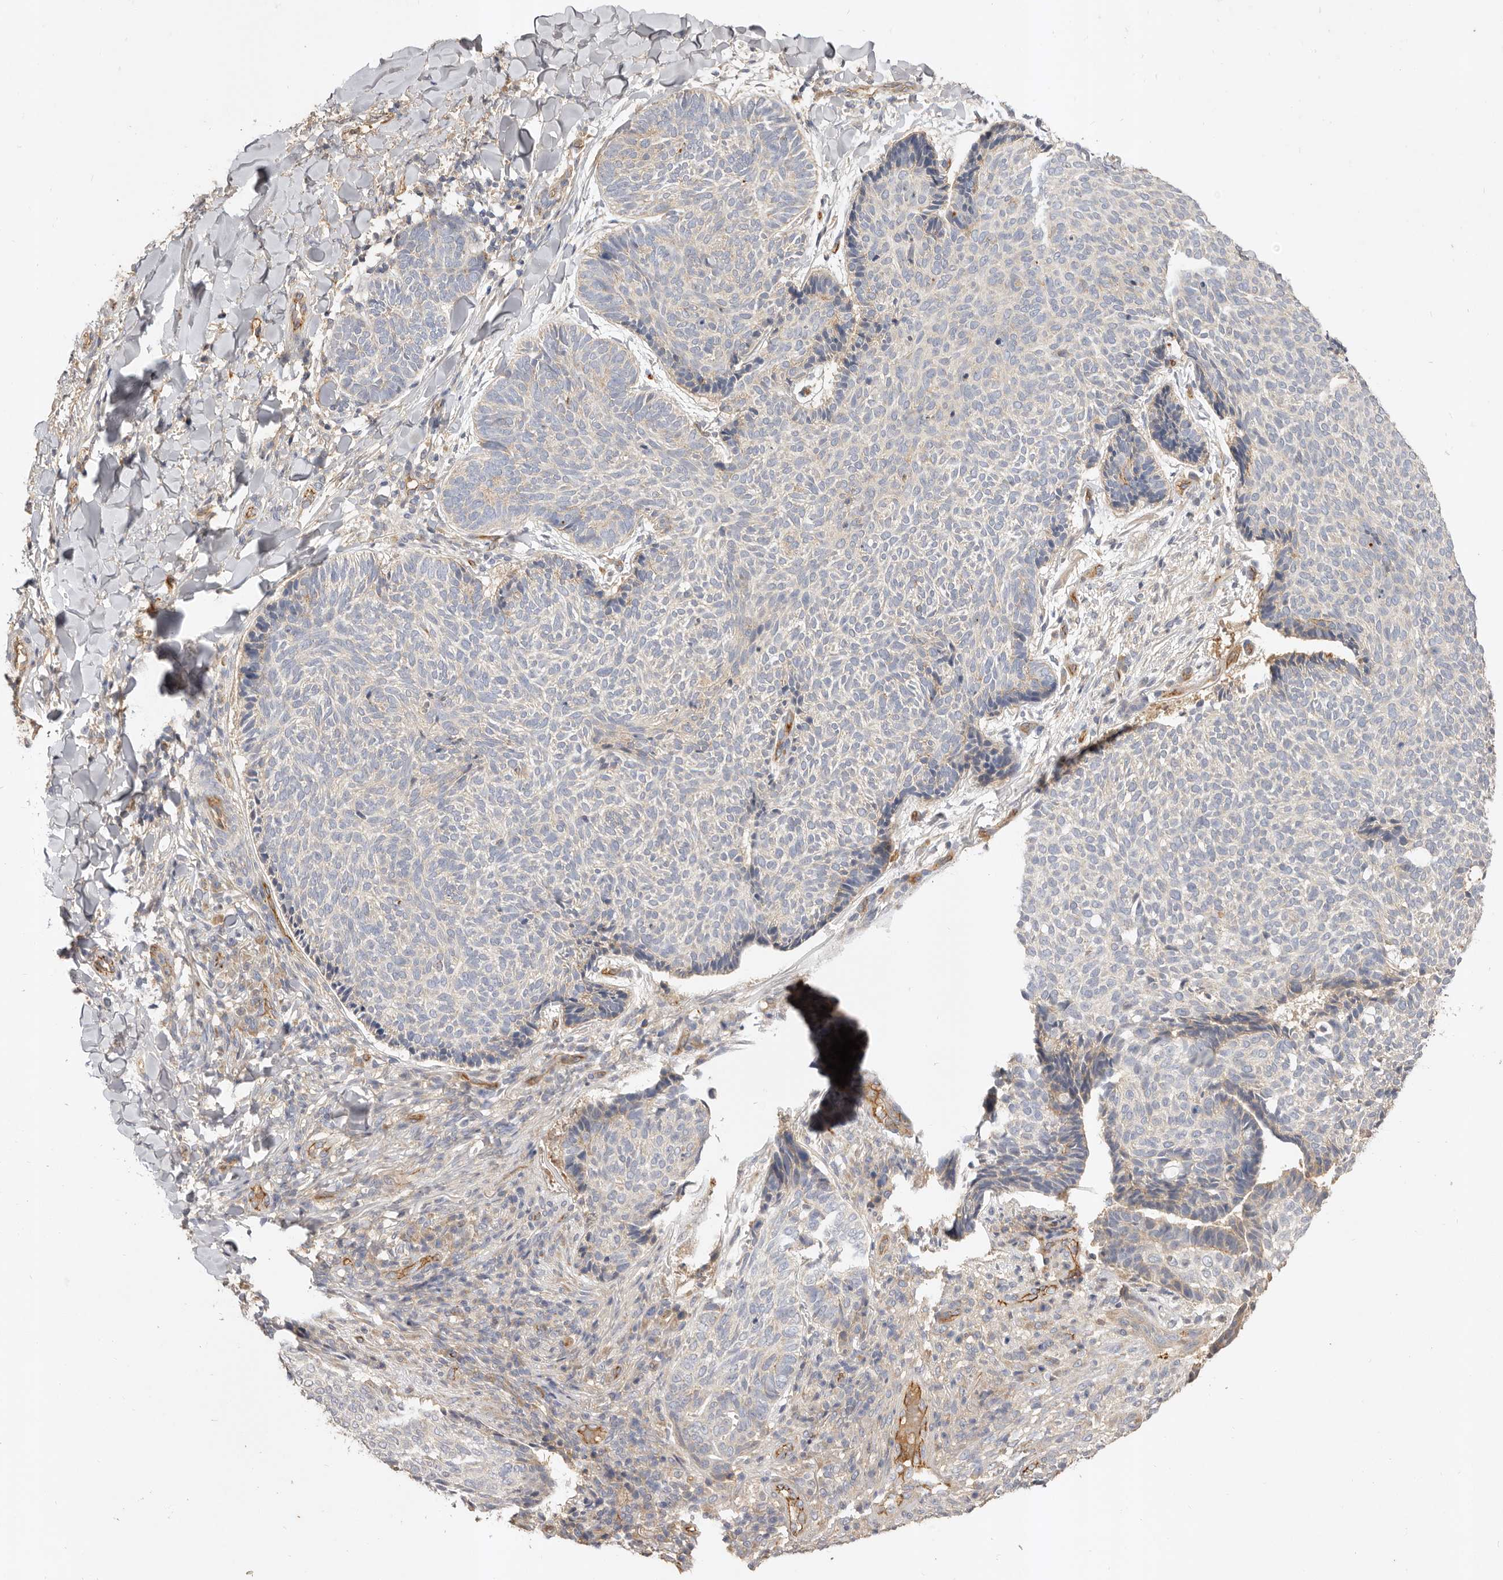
{"staining": {"intensity": "negative", "quantity": "none", "location": "none"}, "tissue": "skin cancer", "cell_type": "Tumor cells", "image_type": "cancer", "snomed": [{"axis": "morphology", "description": "Normal tissue, NOS"}, {"axis": "morphology", "description": "Basal cell carcinoma"}, {"axis": "topography", "description": "Skin"}], "caption": "A high-resolution micrograph shows immunohistochemistry (IHC) staining of skin cancer (basal cell carcinoma), which displays no significant positivity in tumor cells.", "gene": "ADAMTS9", "patient": {"sex": "male", "age": 50}}